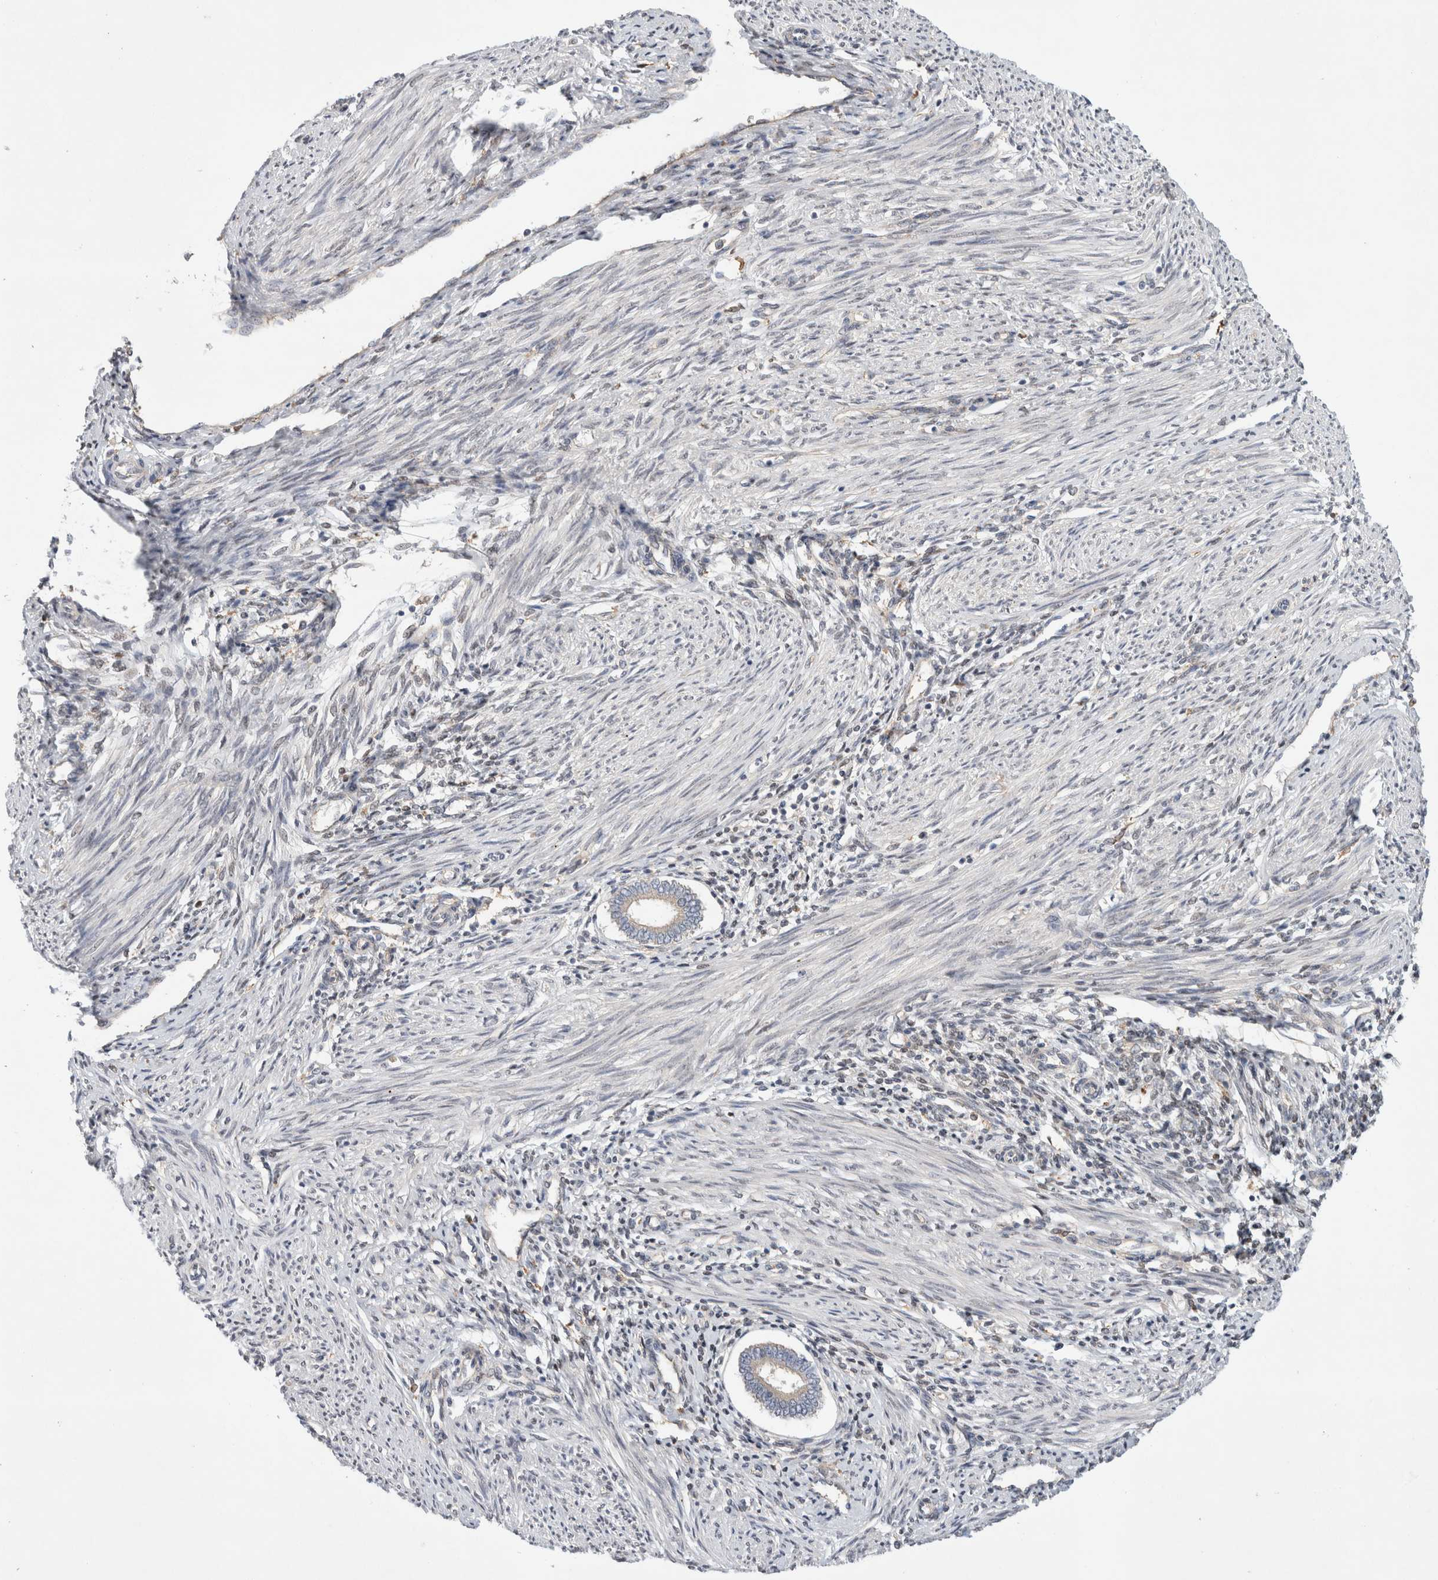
{"staining": {"intensity": "weak", "quantity": "<25%", "location": "cytoplasmic/membranous"}, "tissue": "endometrium", "cell_type": "Cells in endometrial stroma", "image_type": "normal", "snomed": [{"axis": "morphology", "description": "Normal tissue, NOS"}, {"axis": "topography", "description": "Endometrium"}], "caption": "IHC photomicrograph of benign human endometrium stained for a protein (brown), which shows no expression in cells in endometrial stroma.", "gene": "CDCA7L", "patient": {"sex": "female", "age": 42}}